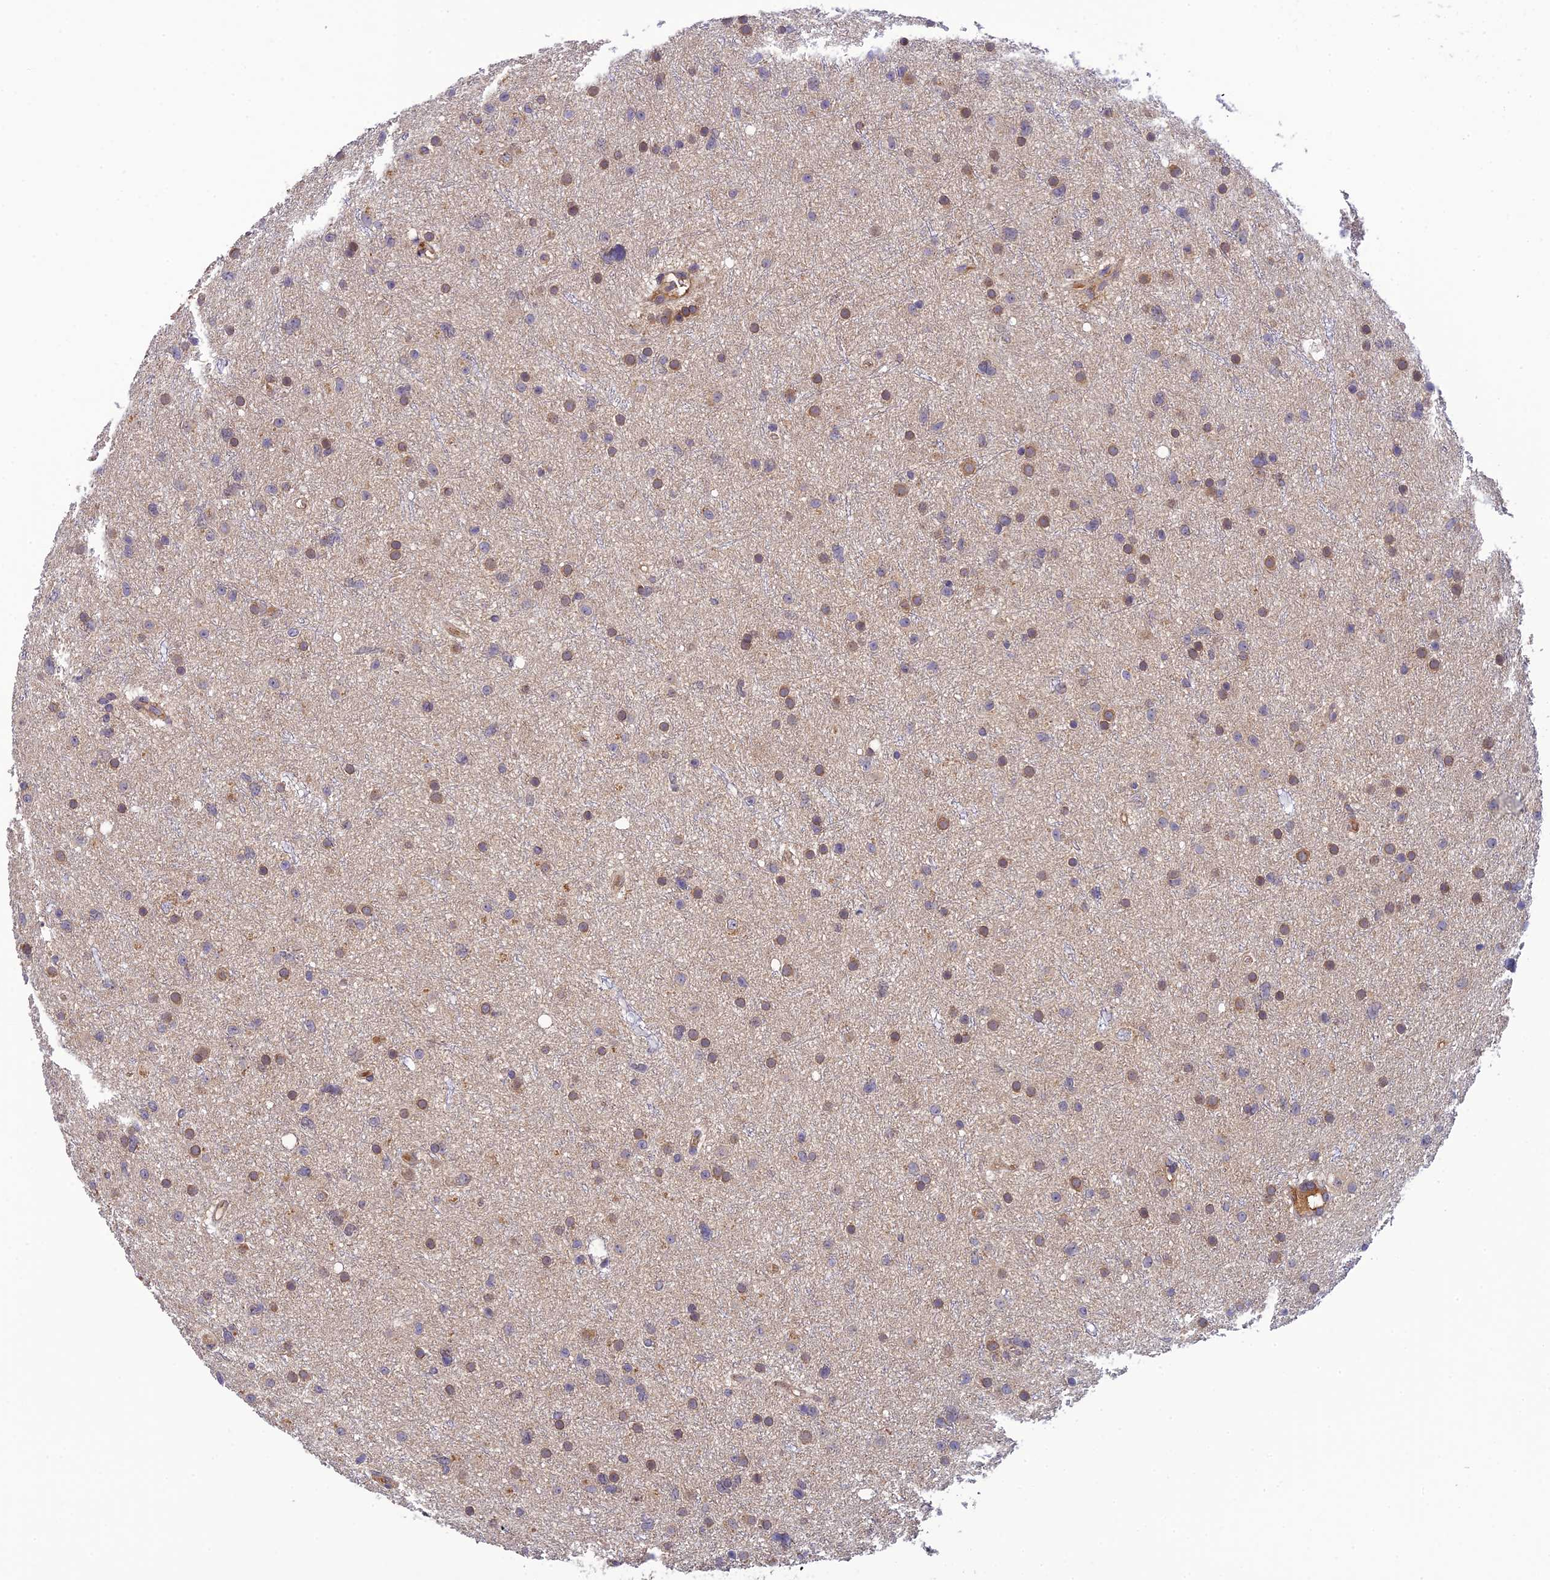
{"staining": {"intensity": "moderate", "quantity": "25%-75%", "location": "cytoplasmic/membranous"}, "tissue": "glioma", "cell_type": "Tumor cells", "image_type": "cancer", "snomed": [{"axis": "morphology", "description": "Glioma, malignant, Low grade"}, {"axis": "topography", "description": "Cerebral cortex"}], "caption": "An image of human glioma stained for a protein reveals moderate cytoplasmic/membranous brown staining in tumor cells. (brown staining indicates protein expression, while blue staining denotes nuclei).", "gene": "P3H3", "patient": {"sex": "female", "age": 39}}